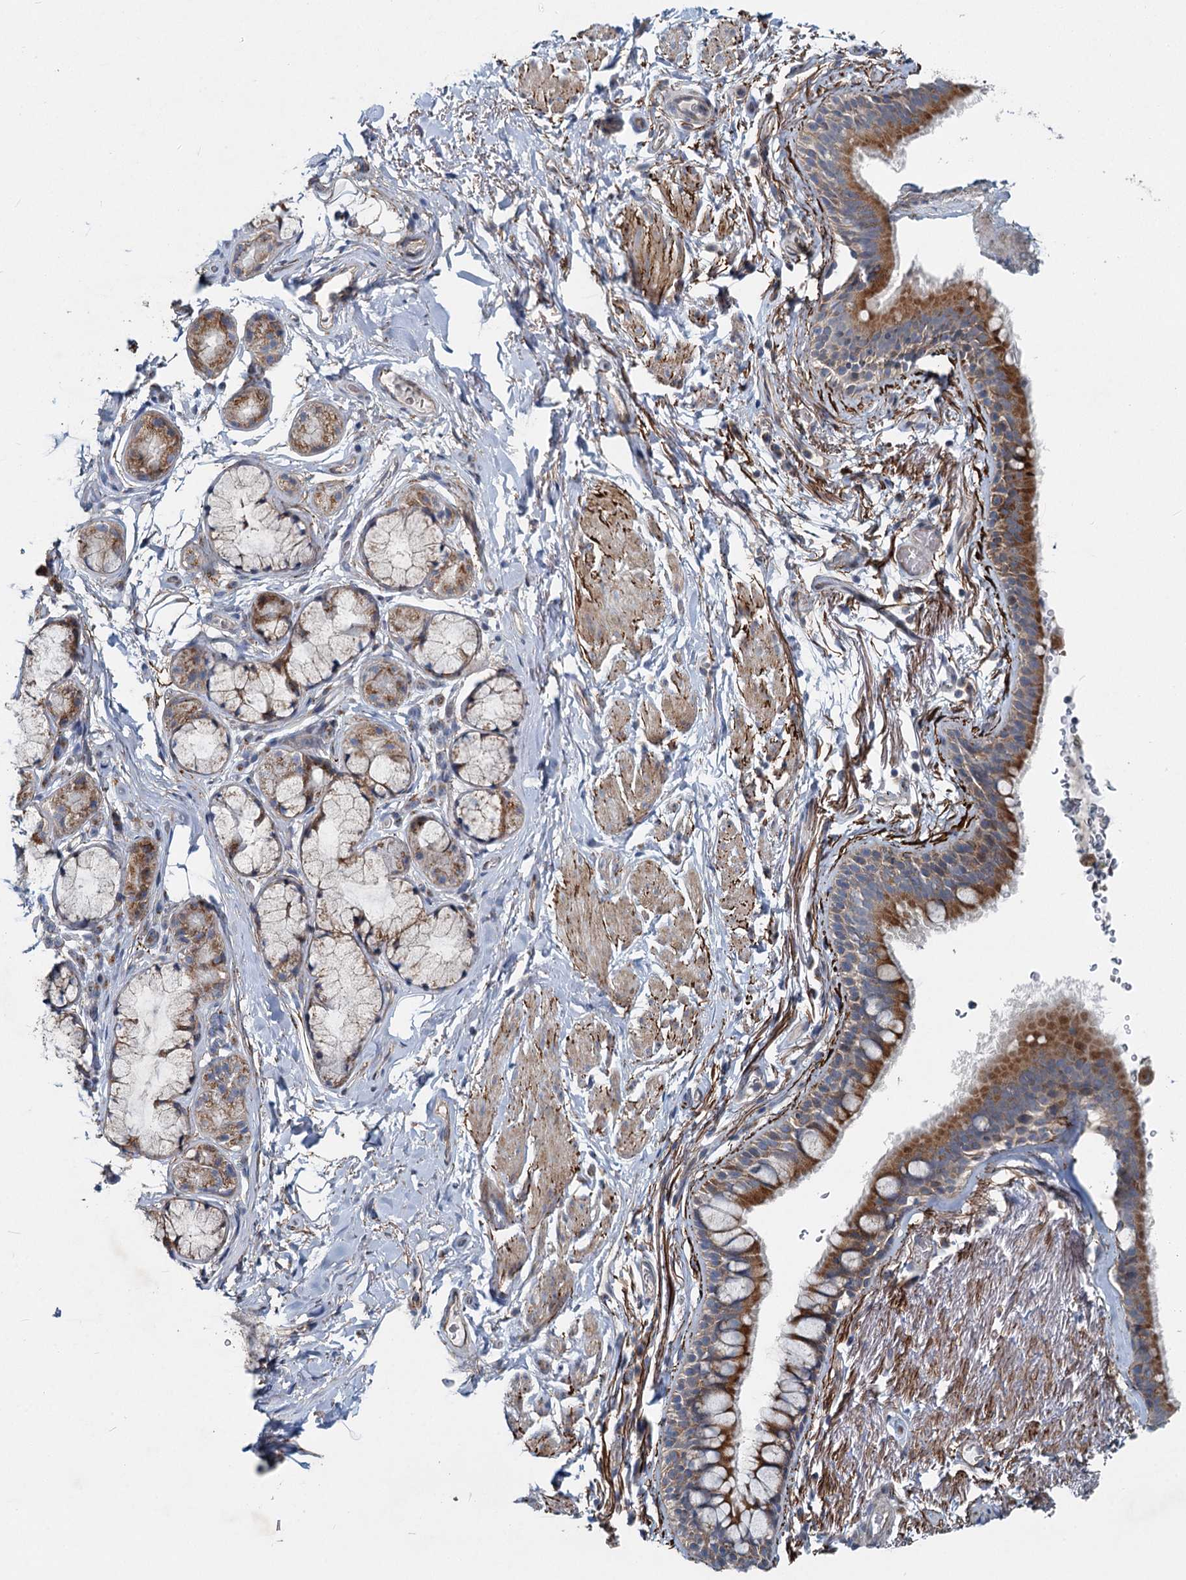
{"staining": {"intensity": "moderate", "quantity": ">75%", "location": "cytoplasmic/membranous"}, "tissue": "bronchus", "cell_type": "Respiratory epithelial cells", "image_type": "normal", "snomed": [{"axis": "morphology", "description": "Normal tissue, NOS"}, {"axis": "topography", "description": "Cartilage tissue"}], "caption": "Immunohistochemistry of normal bronchus displays medium levels of moderate cytoplasmic/membranous positivity in about >75% of respiratory epithelial cells. The staining is performed using DAB (3,3'-diaminobenzidine) brown chromogen to label protein expression. The nuclei are counter-stained blue using hematoxylin.", "gene": "ADCY2", "patient": {"sex": "male", "age": 63}}